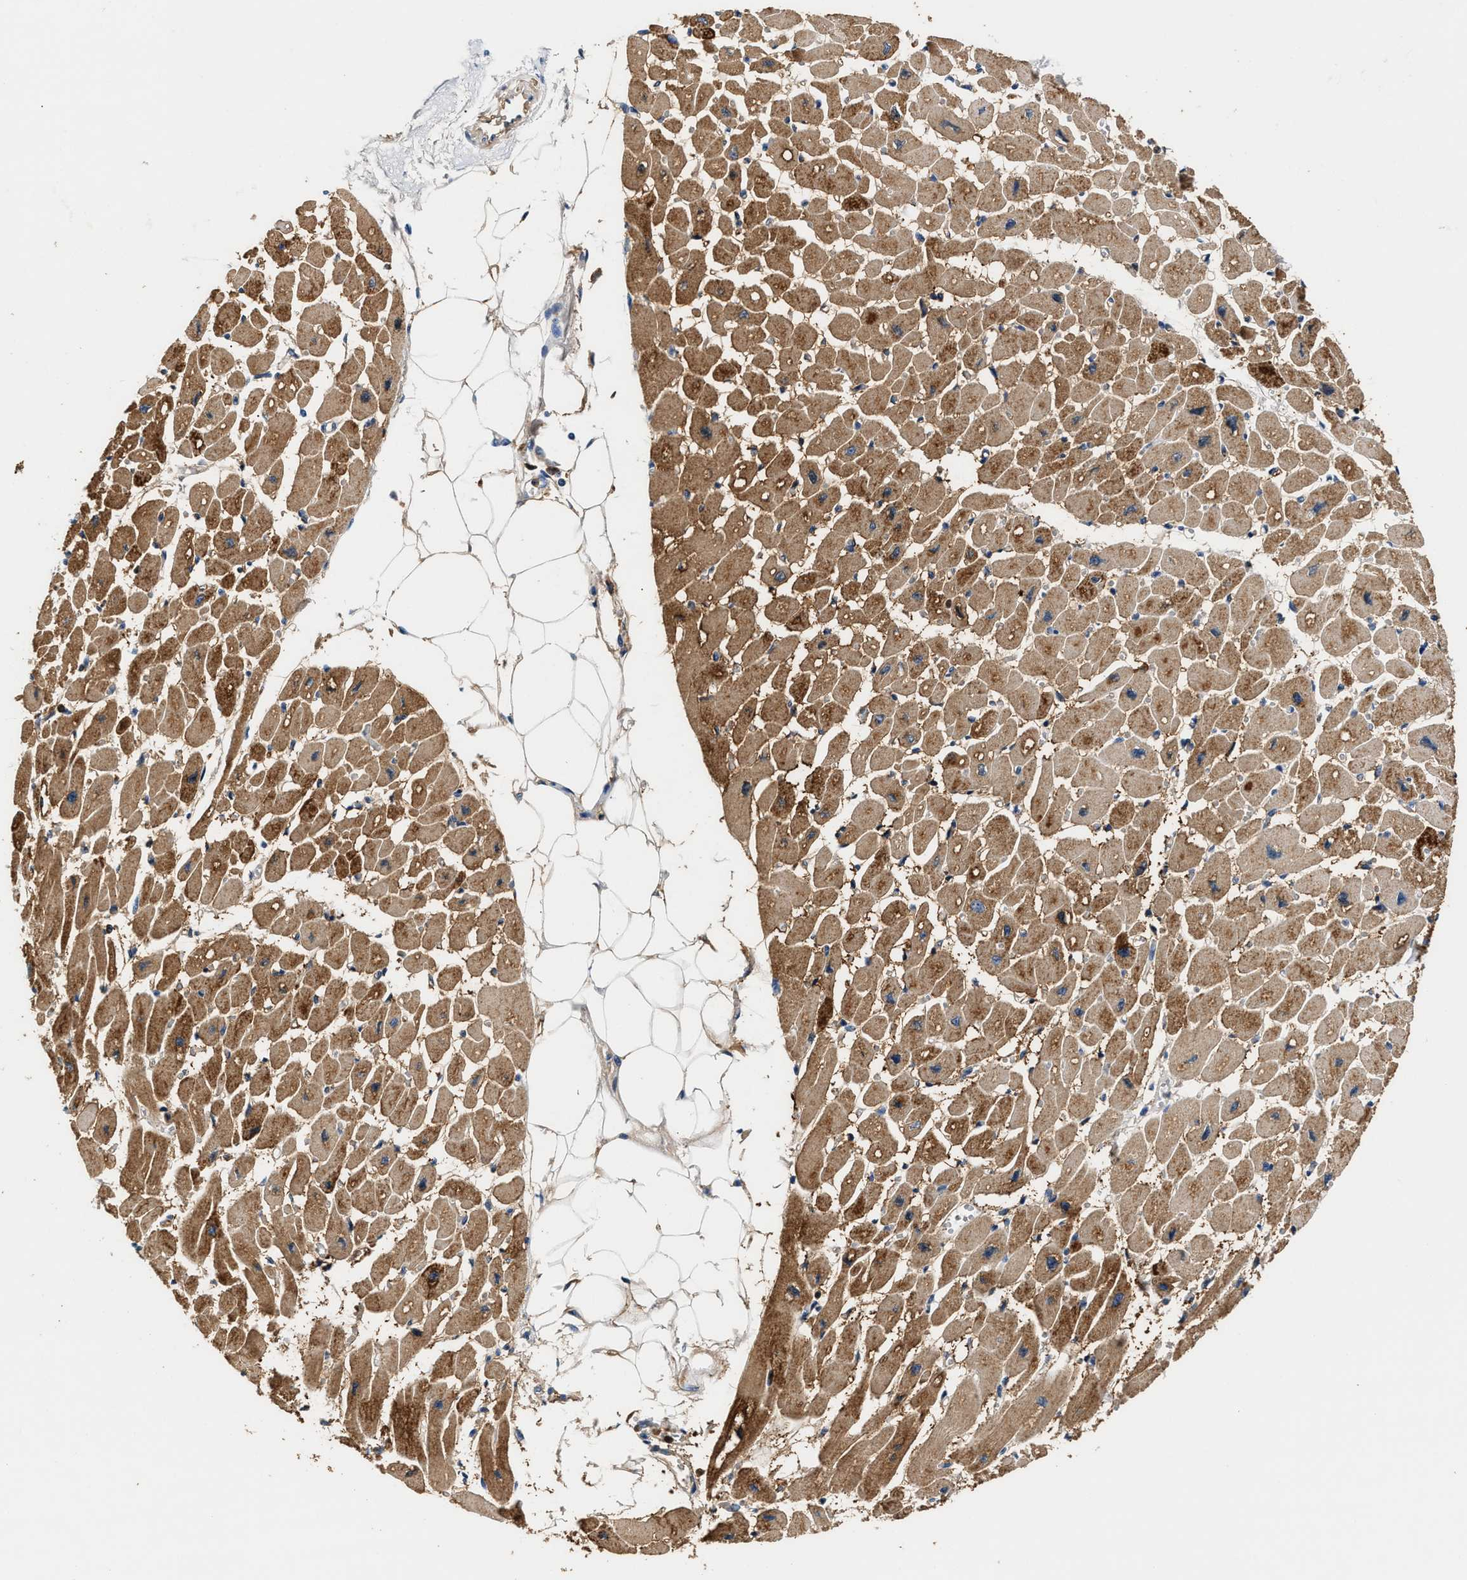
{"staining": {"intensity": "moderate", "quantity": ">75%", "location": "cytoplasmic/membranous"}, "tissue": "heart muscle", "cell_type": "Cardiomyocytes", "image_type": "normal", "snomed": [{"axis": "morphology", "description": "Normal tissue, NOS"}, {"axis": "topography", "description": "Heart"}], "caption": "Heart muscle stained for a protein exhibits moderate cytoplasmic/membranous positivity in cardiomyocytes. (DAB IHC with brightfield microscopy, high magnification).", "gene": "TUT7", "patient": {"sex": "female", "age": 54}}